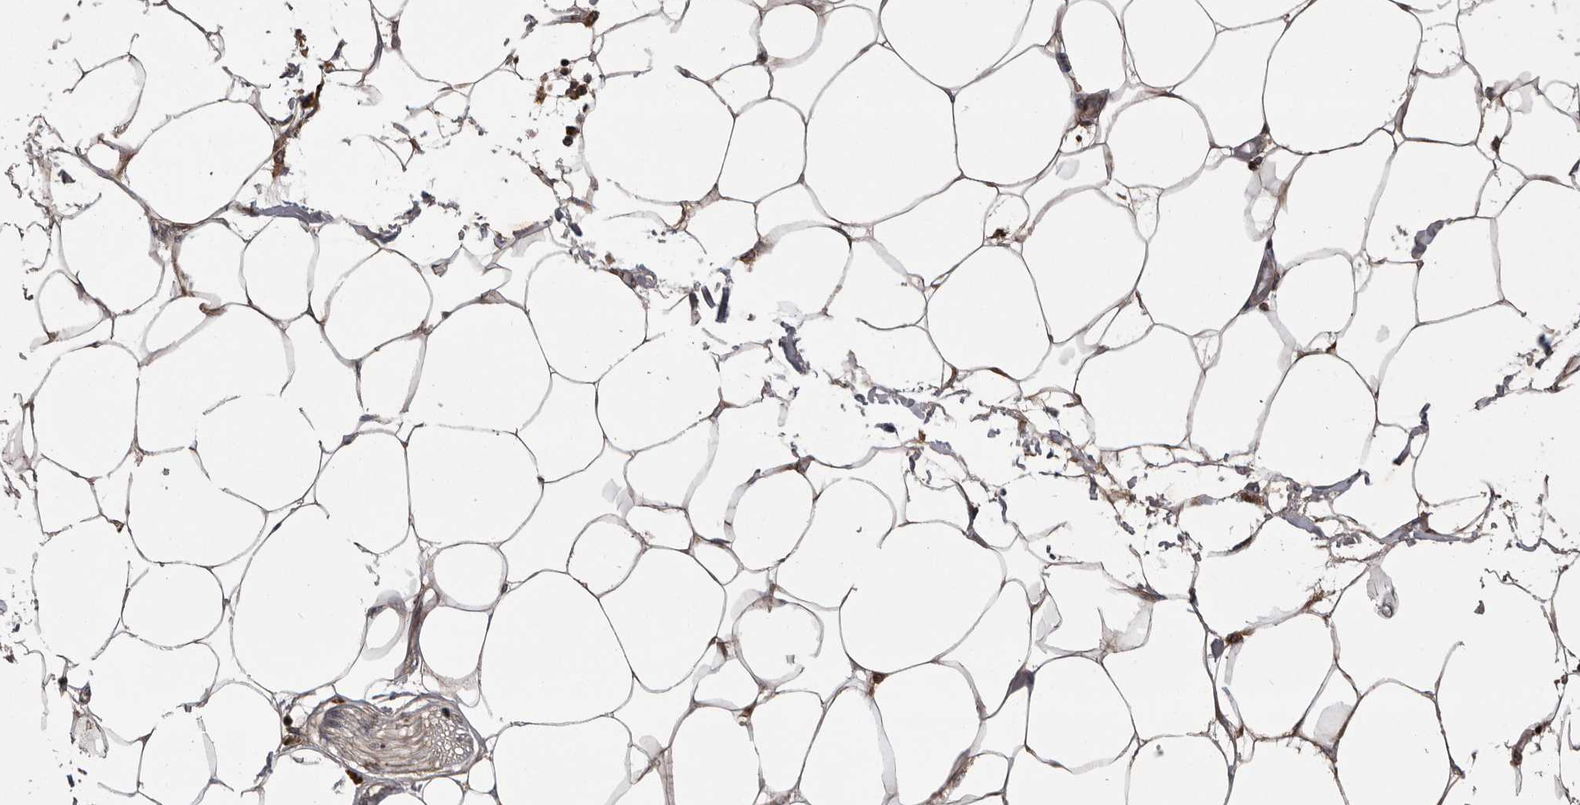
{"staining": {"intensity": "weak", "quantity": ">75%", "location": "cytoplasmic/membranous"}, "tissue": "adipose tissue", "cell_type": "Adipocytes", "image_type": "normal", "snomed": [{"axis": "morphology", "description": "Normal tissue, NOS"}, {"axis": "morphology", "description": "Adenocarcinoma, NOS"}, {"axis": "topography", "description": "Colon"}, {"axis": "topography", "description": "Peripheral nerve tissue"}], "caption": "An immunohistochemistry (IHC) photomicrograph of unremarkable tissue is shown. Protein staining in brown shows weak cytoplasmic/membranous positivity in adipose tissue within adipocytes.", "gene": "RAB3GAP2", "patient": {"sex": "male", "age": 14}}